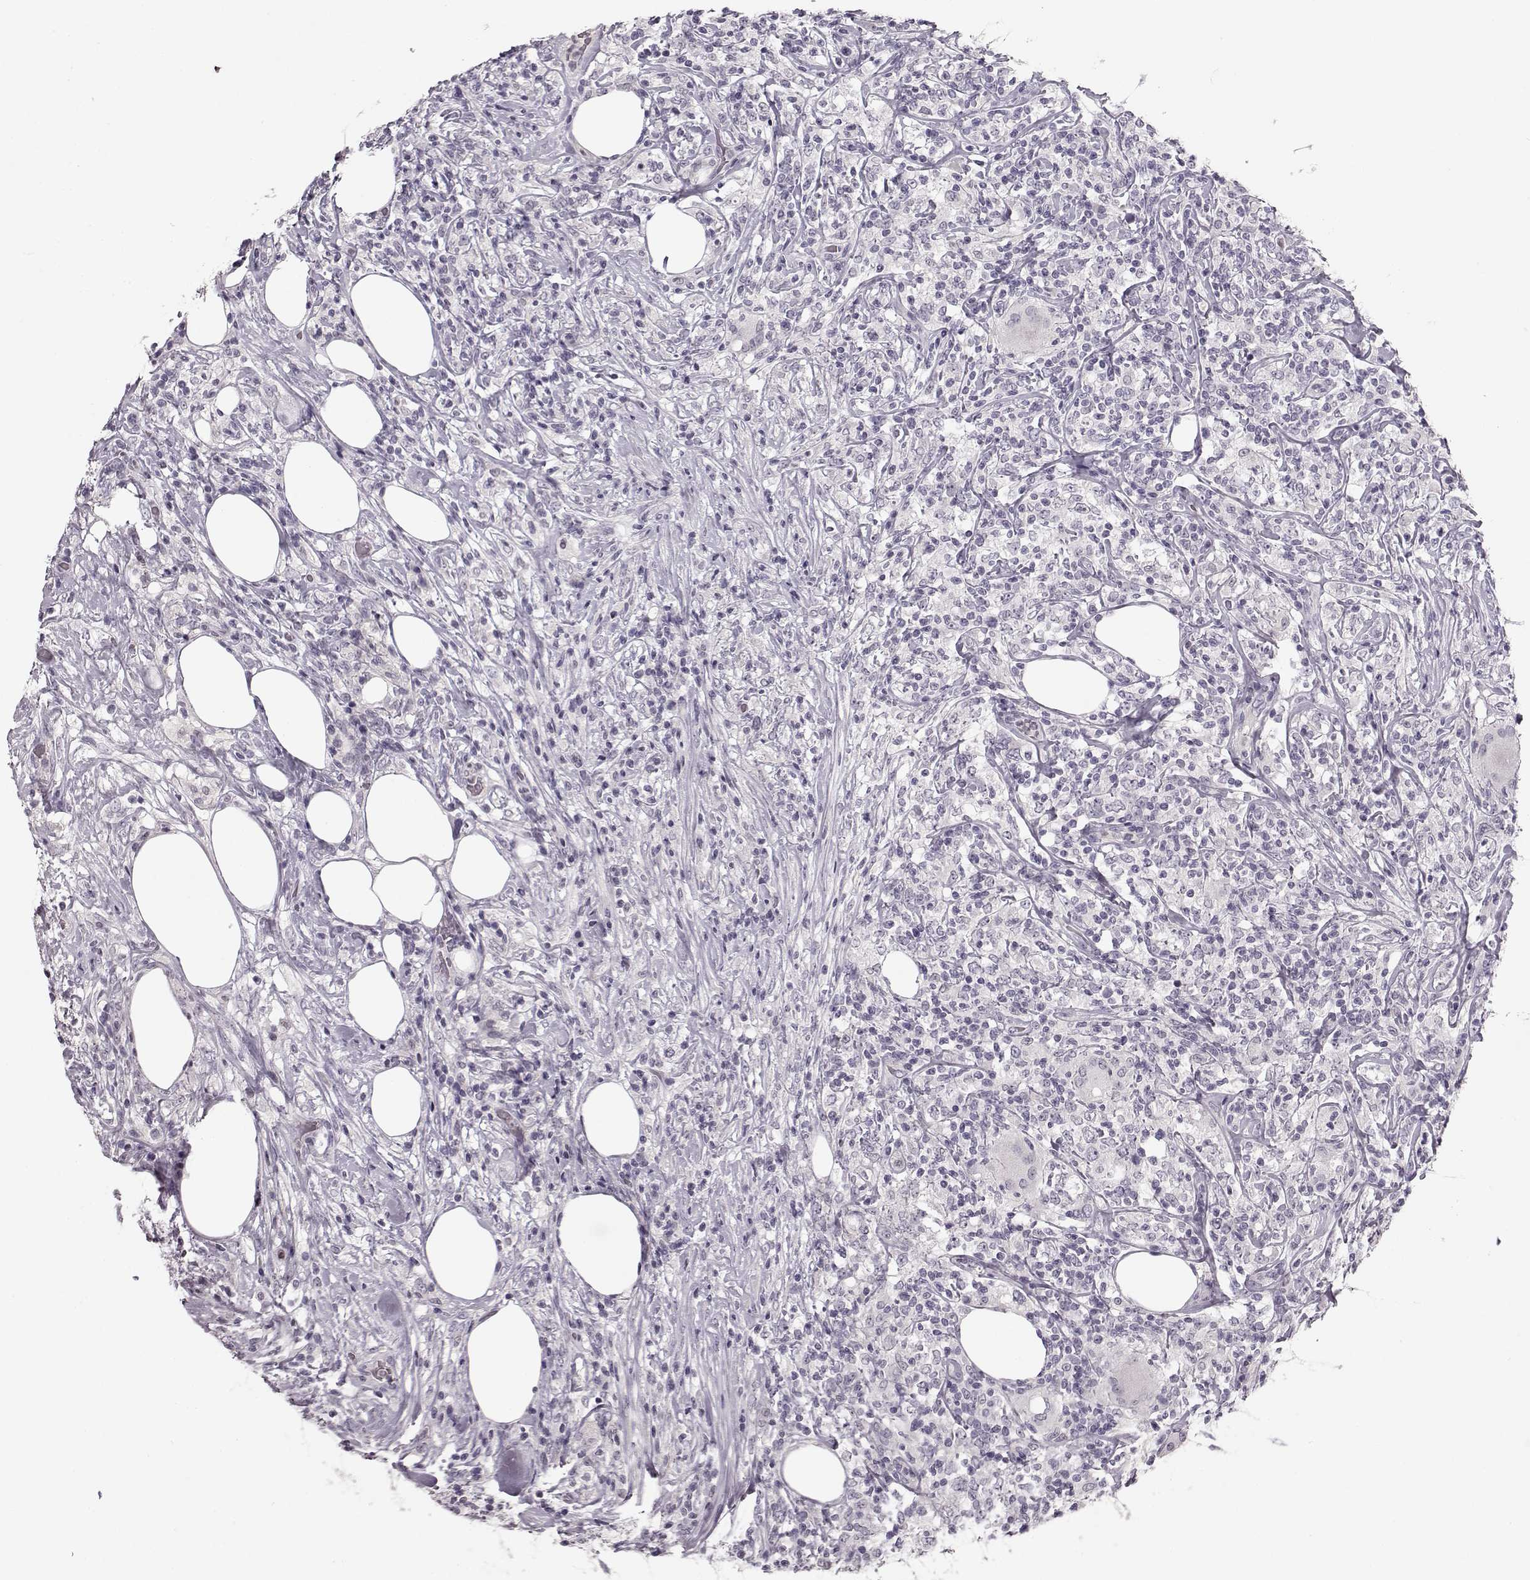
{"staining": {"intensity": "negative", "quantity": "none", "location": "none"}, "tissue": "lymphoma", "cell_type": "Tumor cells", "image_type": "cancer", "snomed": [{"axis": "morphology", "description": "Malignant lymphoma, non-Hodgkin's type, High grade"}, {"axis": "topography", "description": "Lymph node"}], "caption": "Human high-grade malignant lymphoma, non-Hodgkin's type stained for a protein using IHC reveals no positivity in tumor cells.", "gene": "RP1L1", "patient": {"sex": "female", "age": 84}}